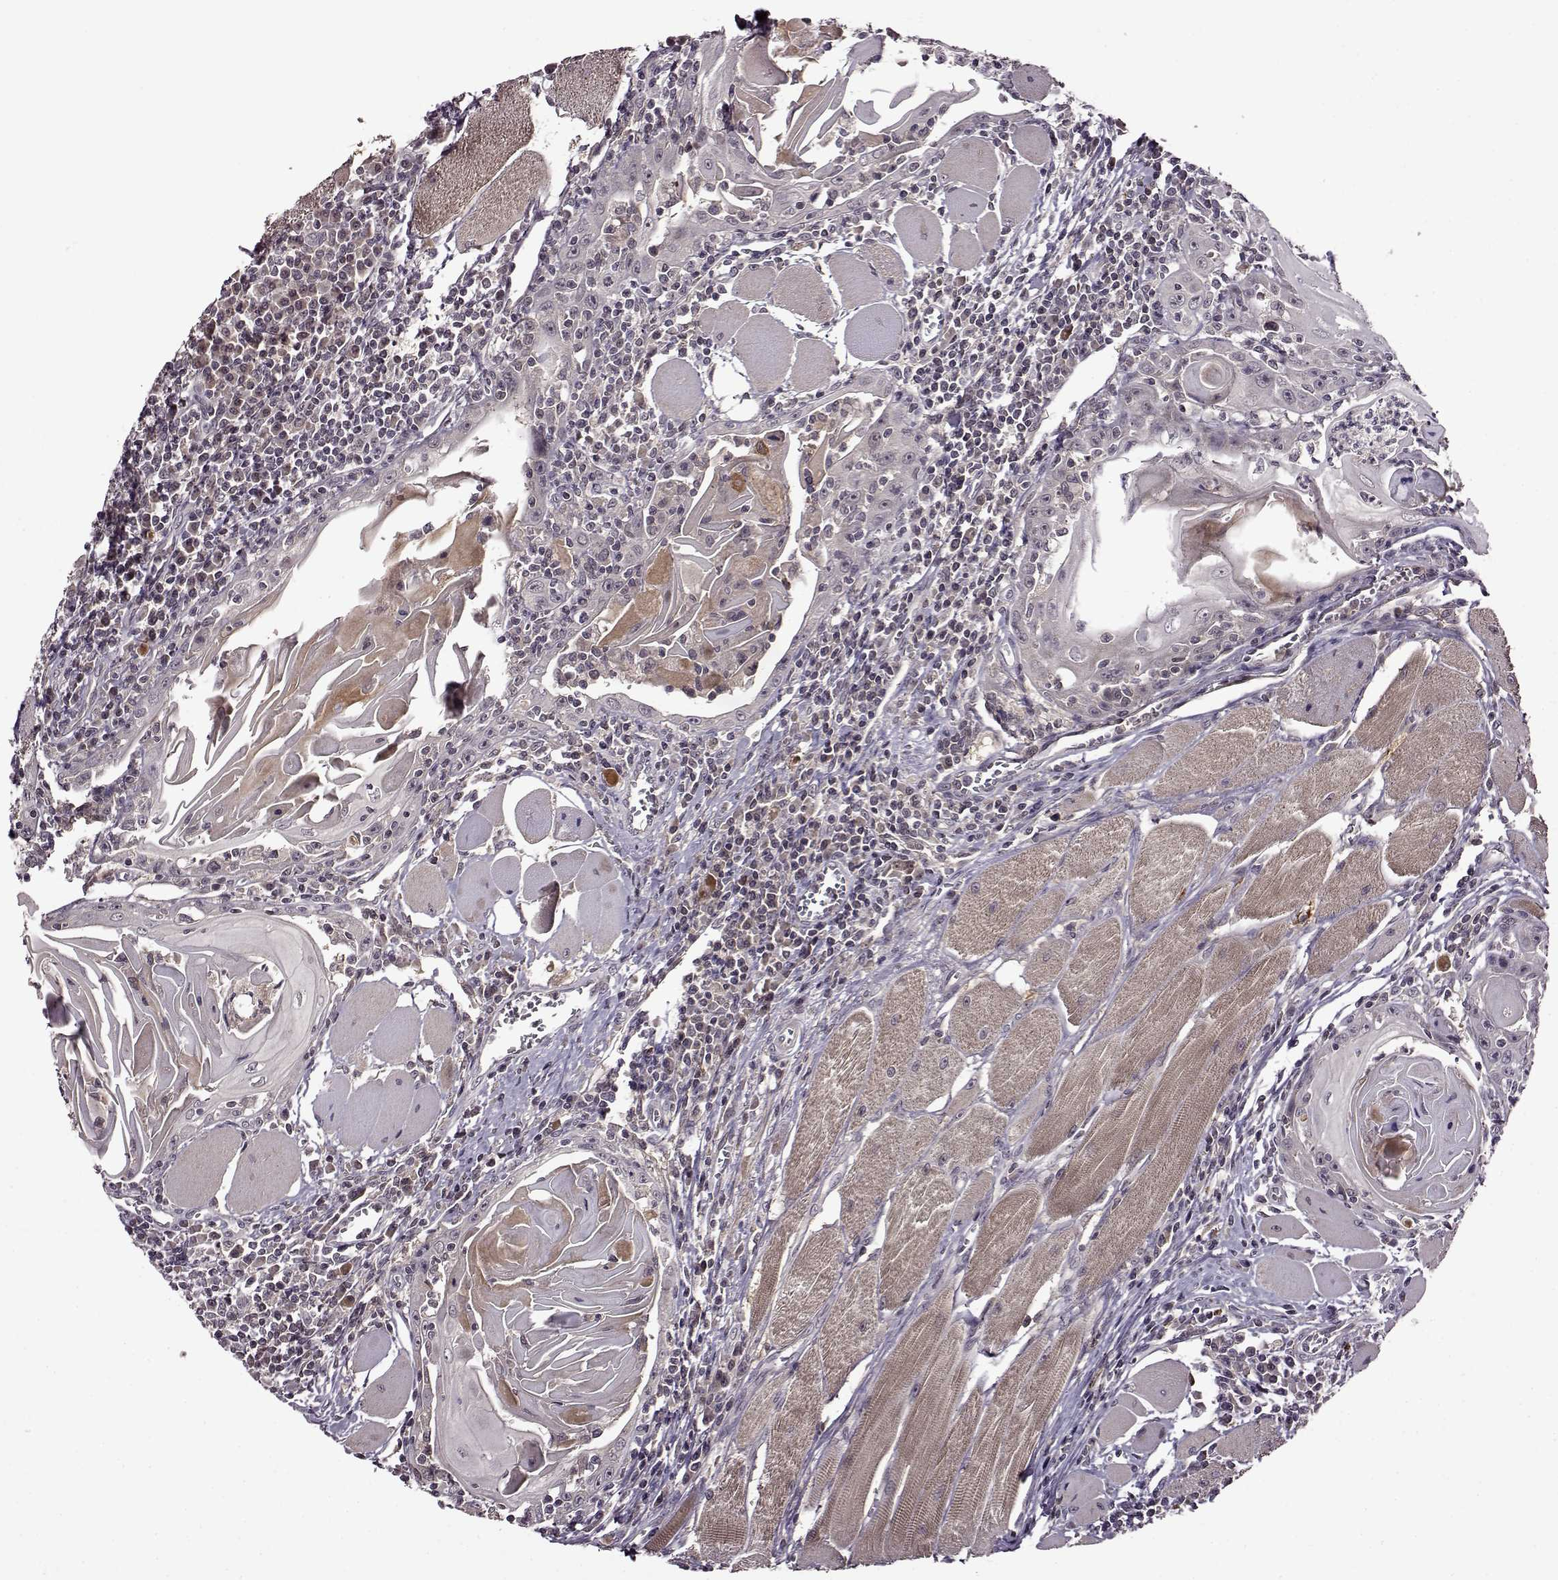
{"staining": {"intensity": "negative", "quantity": "none", "location": "none"}, "tissue": "head and neck cancer", "cell_type": "Tumor cells", "image_type": "cancer", "snomed": [{"axis": "morphology", "description": "Normal tissue, NOS"}, {"axis": "morphology", "description": "Squamous cell carcinoma, NOS"}, {"axis": "topography", "description": "Oral tissue"}, {"axis": "topography", "description": "Head-Neck"}], "caption": "Tumor cells show no significant protein staining in squamous cell carcinoma (head and neck).", "gene": "MAIP1", "patient": {"sex": "male", "age": 52}}